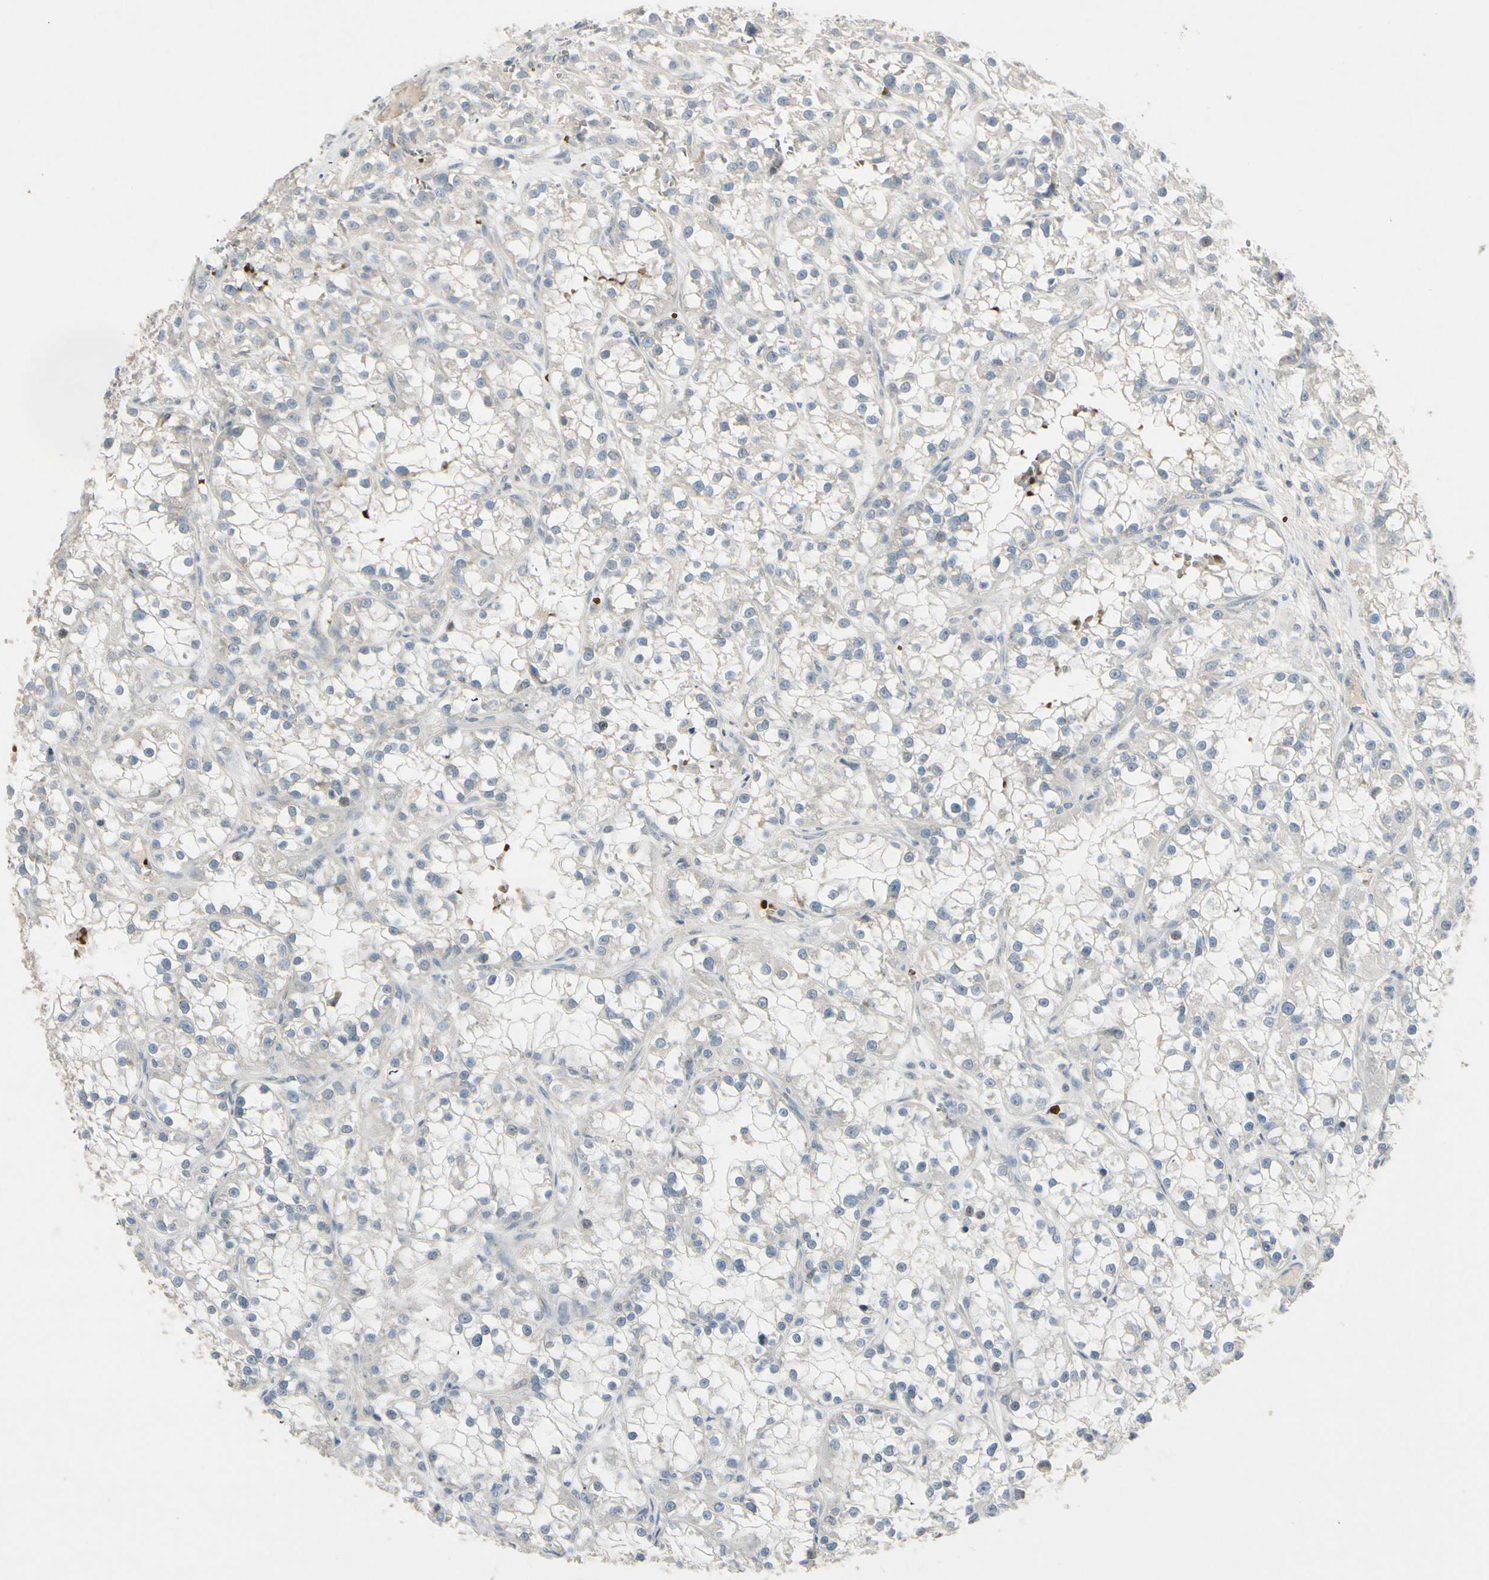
{"staining": {"intensity": "negative", "quantity": "none", "location": "none"}, "tissue": "renal cancer", "cell_type": "Tumor cells", "image_type": "cancer", "snomed": [{"axis": "morphology", "description": "Adenocarcinoma, NOS"}, {"axis": "topography", "description": "Kidney"}], "caption": "Human renal cancer (adenocarcinoma) stained for a protein using IHC exhibits no positivity in tumor cells.", "gene": "PPP3CB", "patient": {"sex": "female", "age": 52}}